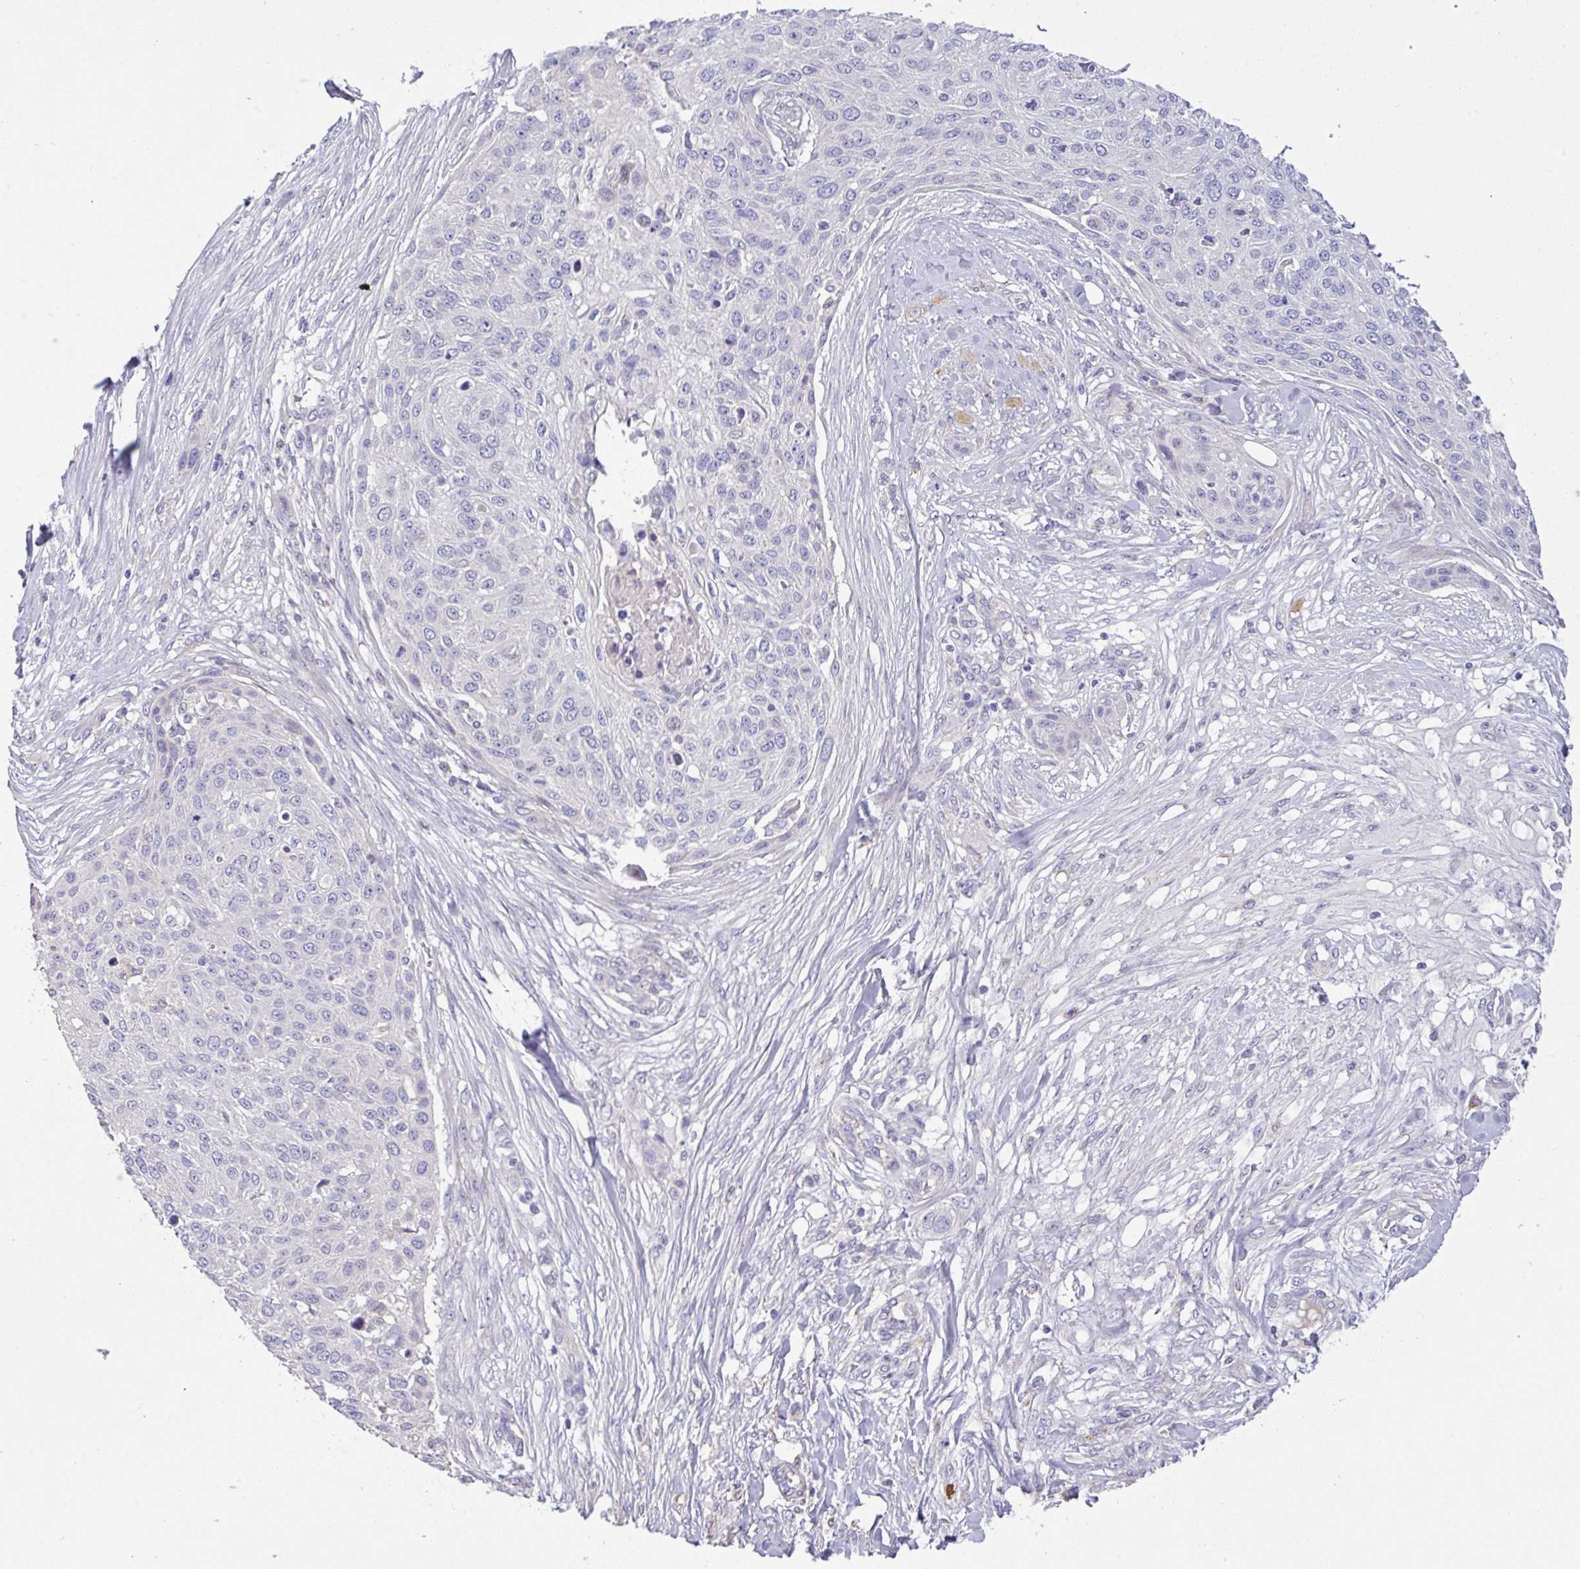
{"staining": {"intensity": "negative", "quantity": "none", "location": "none"}, "tissue": "skin cancer", "cell_type": "Tumor cells", "image_type": "cancer", "snomed": [{"axis": "morphology", "description": "Squamous cell carcinoma, NOS"}, {"axis": "topography", "description": "Skin"}], "caption": "Skin cancer (squamous cell carcinoma) was stained to show a protein in brown. There is no significant expression in tumor cells.", "gene": "EPN3", "patient": {"sex": "female", "age": 87}}